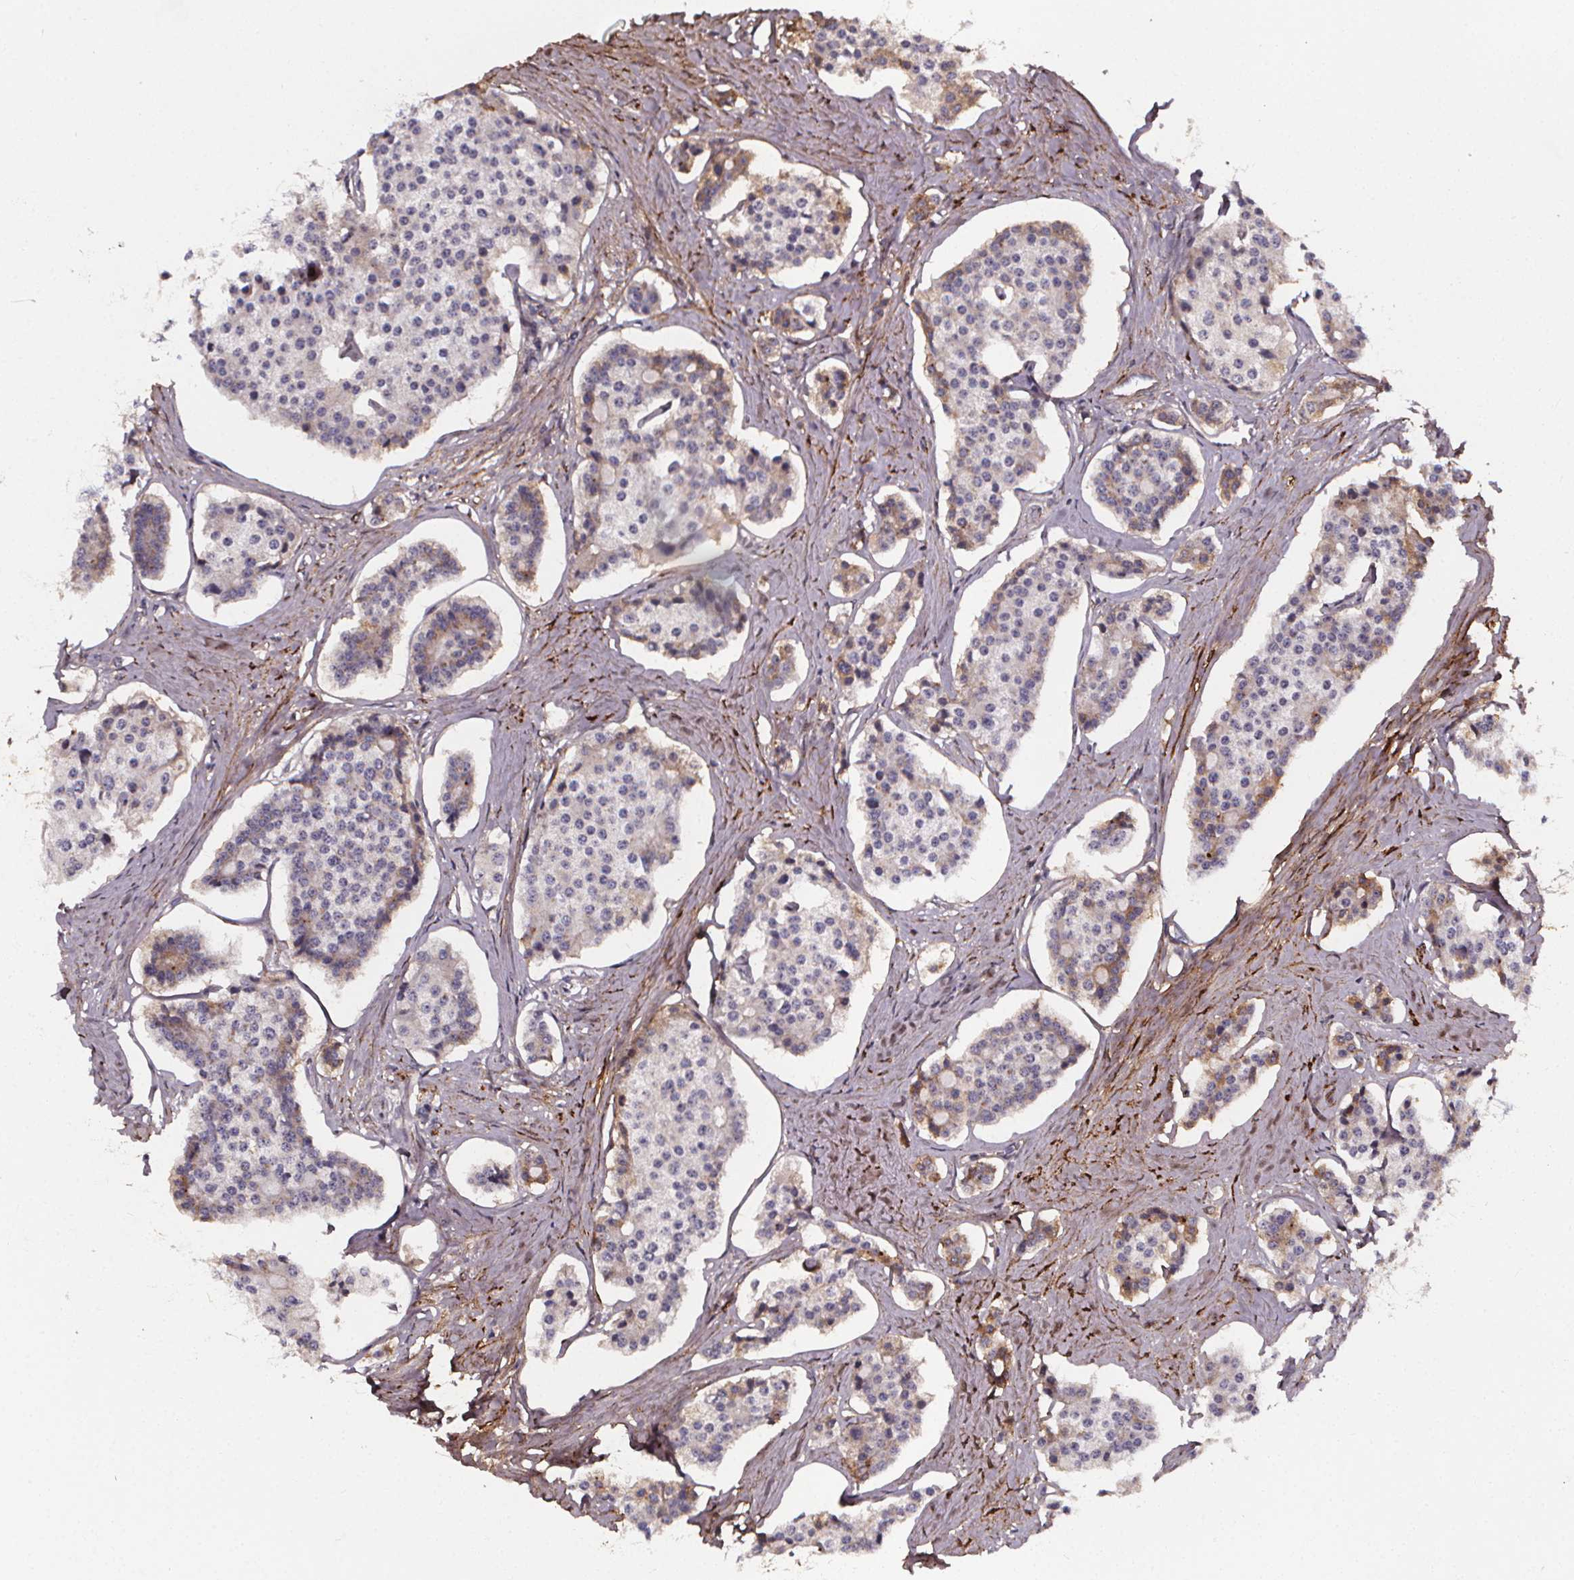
{"staining": {"intensity": "weak", "quantity": "<25%", "location": "cytoplasmic/membranous"}, "tissue": "carcinoid", "cell_type": "Tumor cells", "image_type": "cancer", "snomed": [{"axis": "morphology", "description": "Carcinoid, malignant, NOS"}, {"axis": "topography", "description": "Small intestine"}], "caption": "Immunohistochemistry image of human carcinoid (malignant) stained for a protein (brown), which displays no expression in tumor cells.", "gene": "AEBP1", "patient": {"sex": "female", "age": 65}}